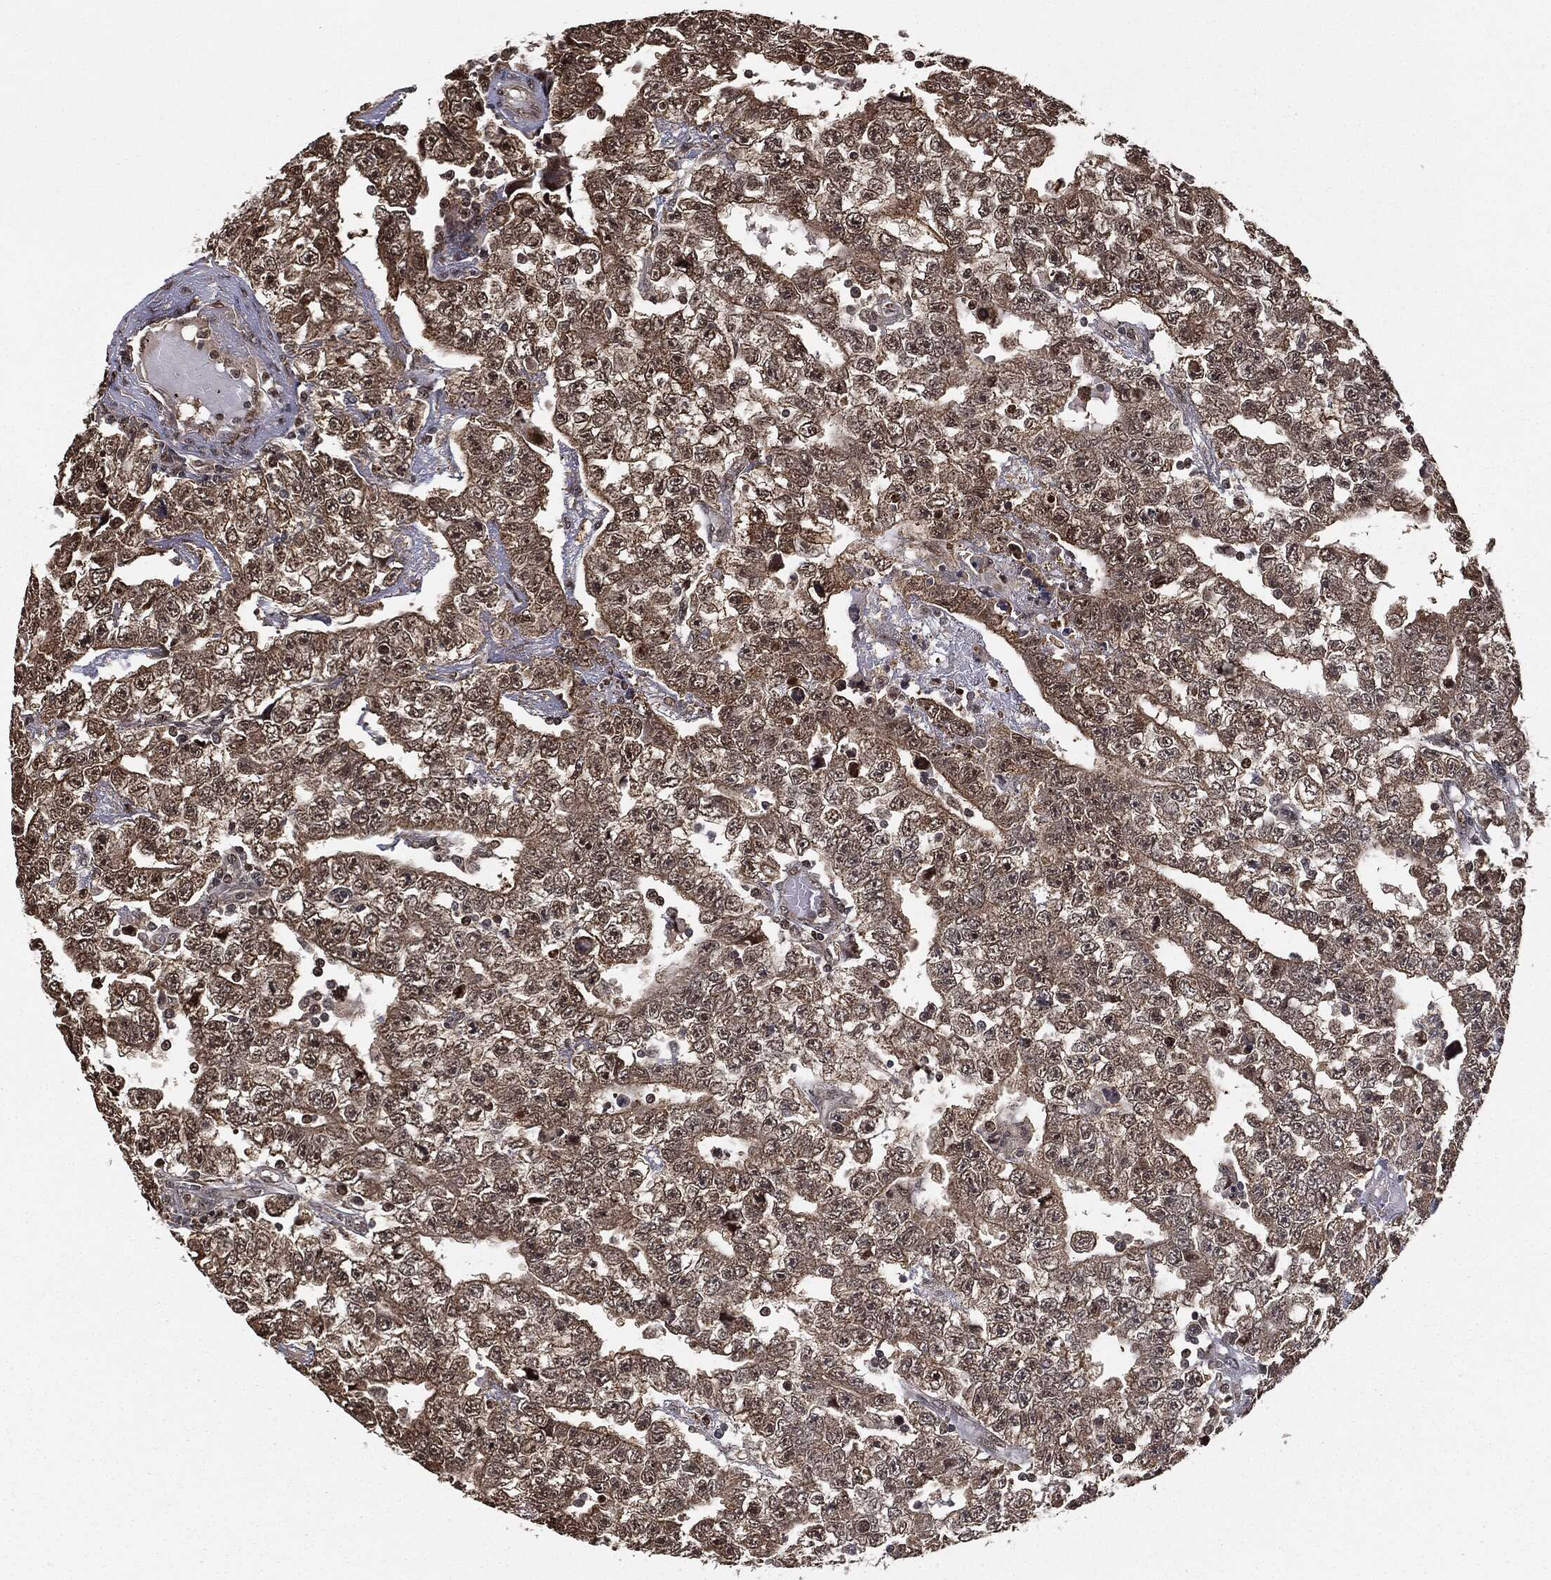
{"staining": {"intensity": "moderate", "quantity": ">75%", "location": "cytoplasmic/membranous,nuclear"}, "tissue": "testis cancer", "cell_type": "Tumor cells", "image_type": "cancer", "snomed": [{"axis": "morphology", "description": "Carcinoma, Embryonal, NOS"}, {"axis": "topography", "description": "Testis"}], "caption": "Immunohistochemical staining of testis cancer demonstrates moderate cytoplasmic/membranous and nuclear protein staining in about >75% of tumor cells.", "gene": "ZNHIT6", "patient": {"sex": "male", "age": 25}}